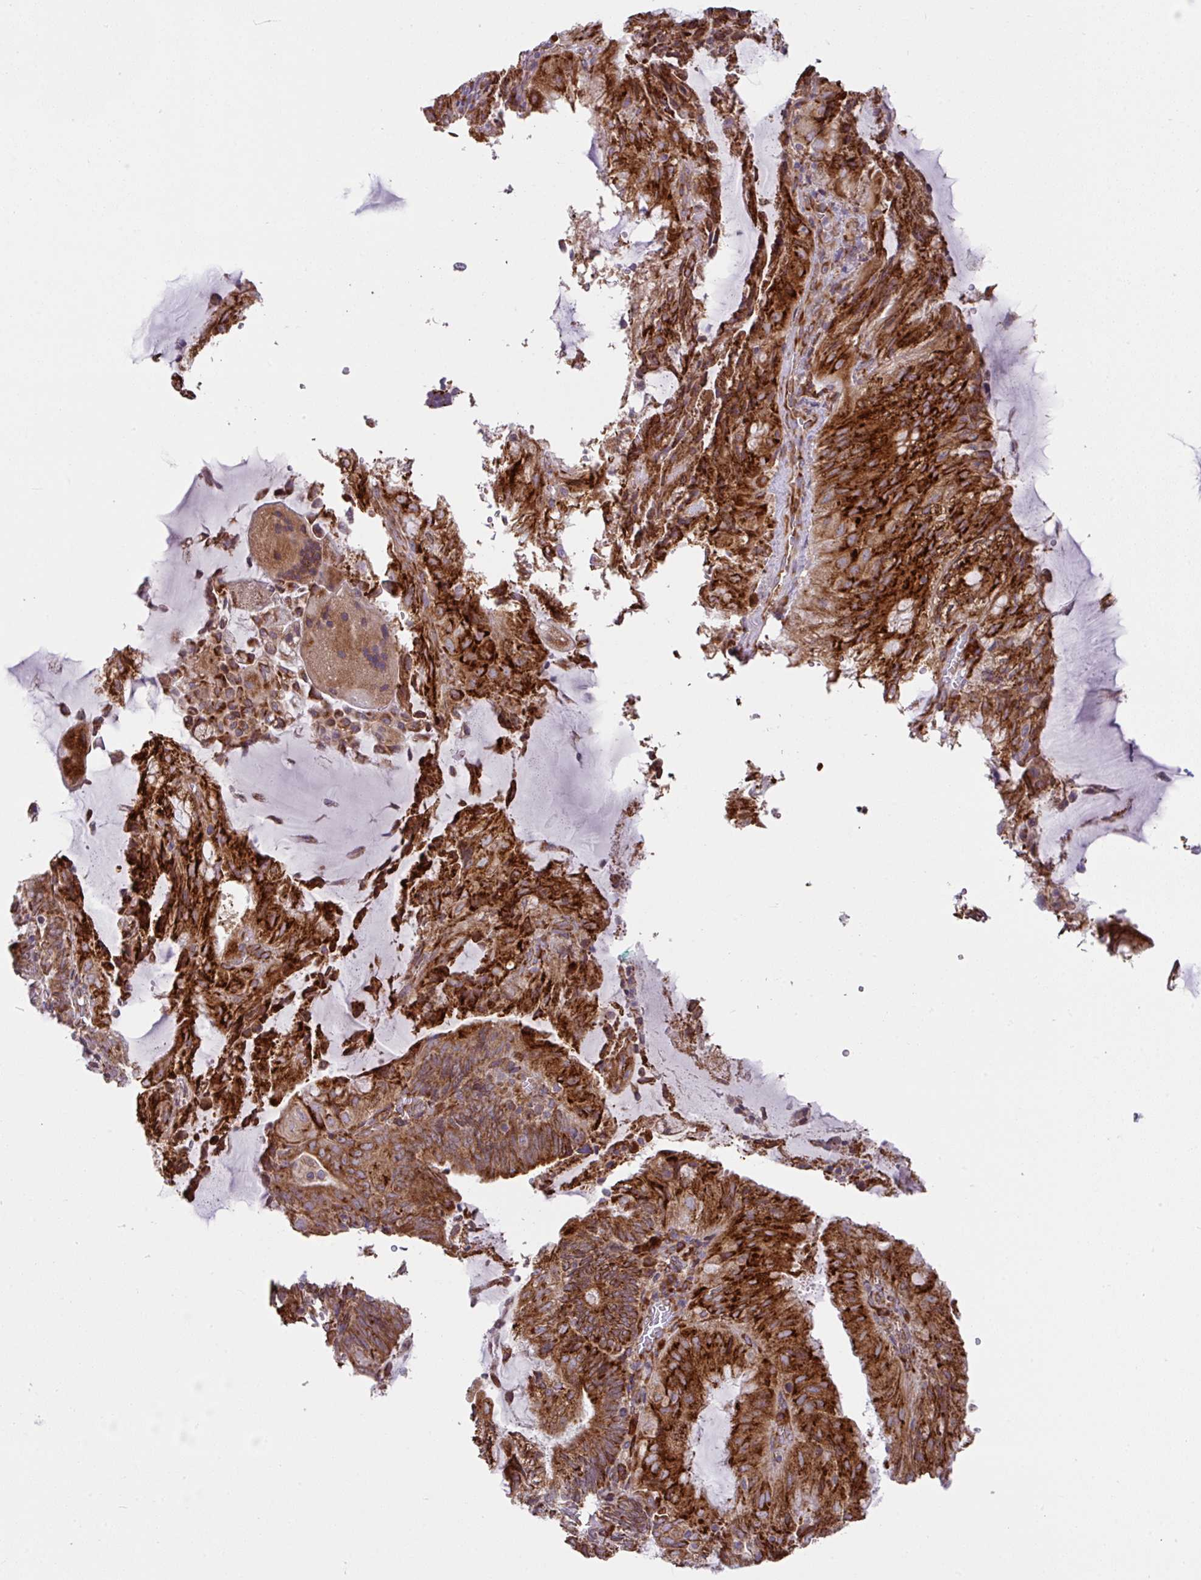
{"staining": {"intensity": "moderate", "quantity": ">75%", "location": "cytoplasmic/membranous"}, "tissue": "endometrial cancer", "cell_type": "Tumor cells", "image_type": "cancer", "snomed": [{"axis": "morphology", "description": "Adenocarcinoma, NOS"}, {"axis": "topography", "description": "Endometrium"}], "caption": "Brown immunohistochemical staining in human endometrial adenocarcinoma shows moderate cytoplasmic/membranous positivity in approximately >75% of tumor cells.", "gene": "SLC39A7", "patient": {"sex": "female", "age": 81}}